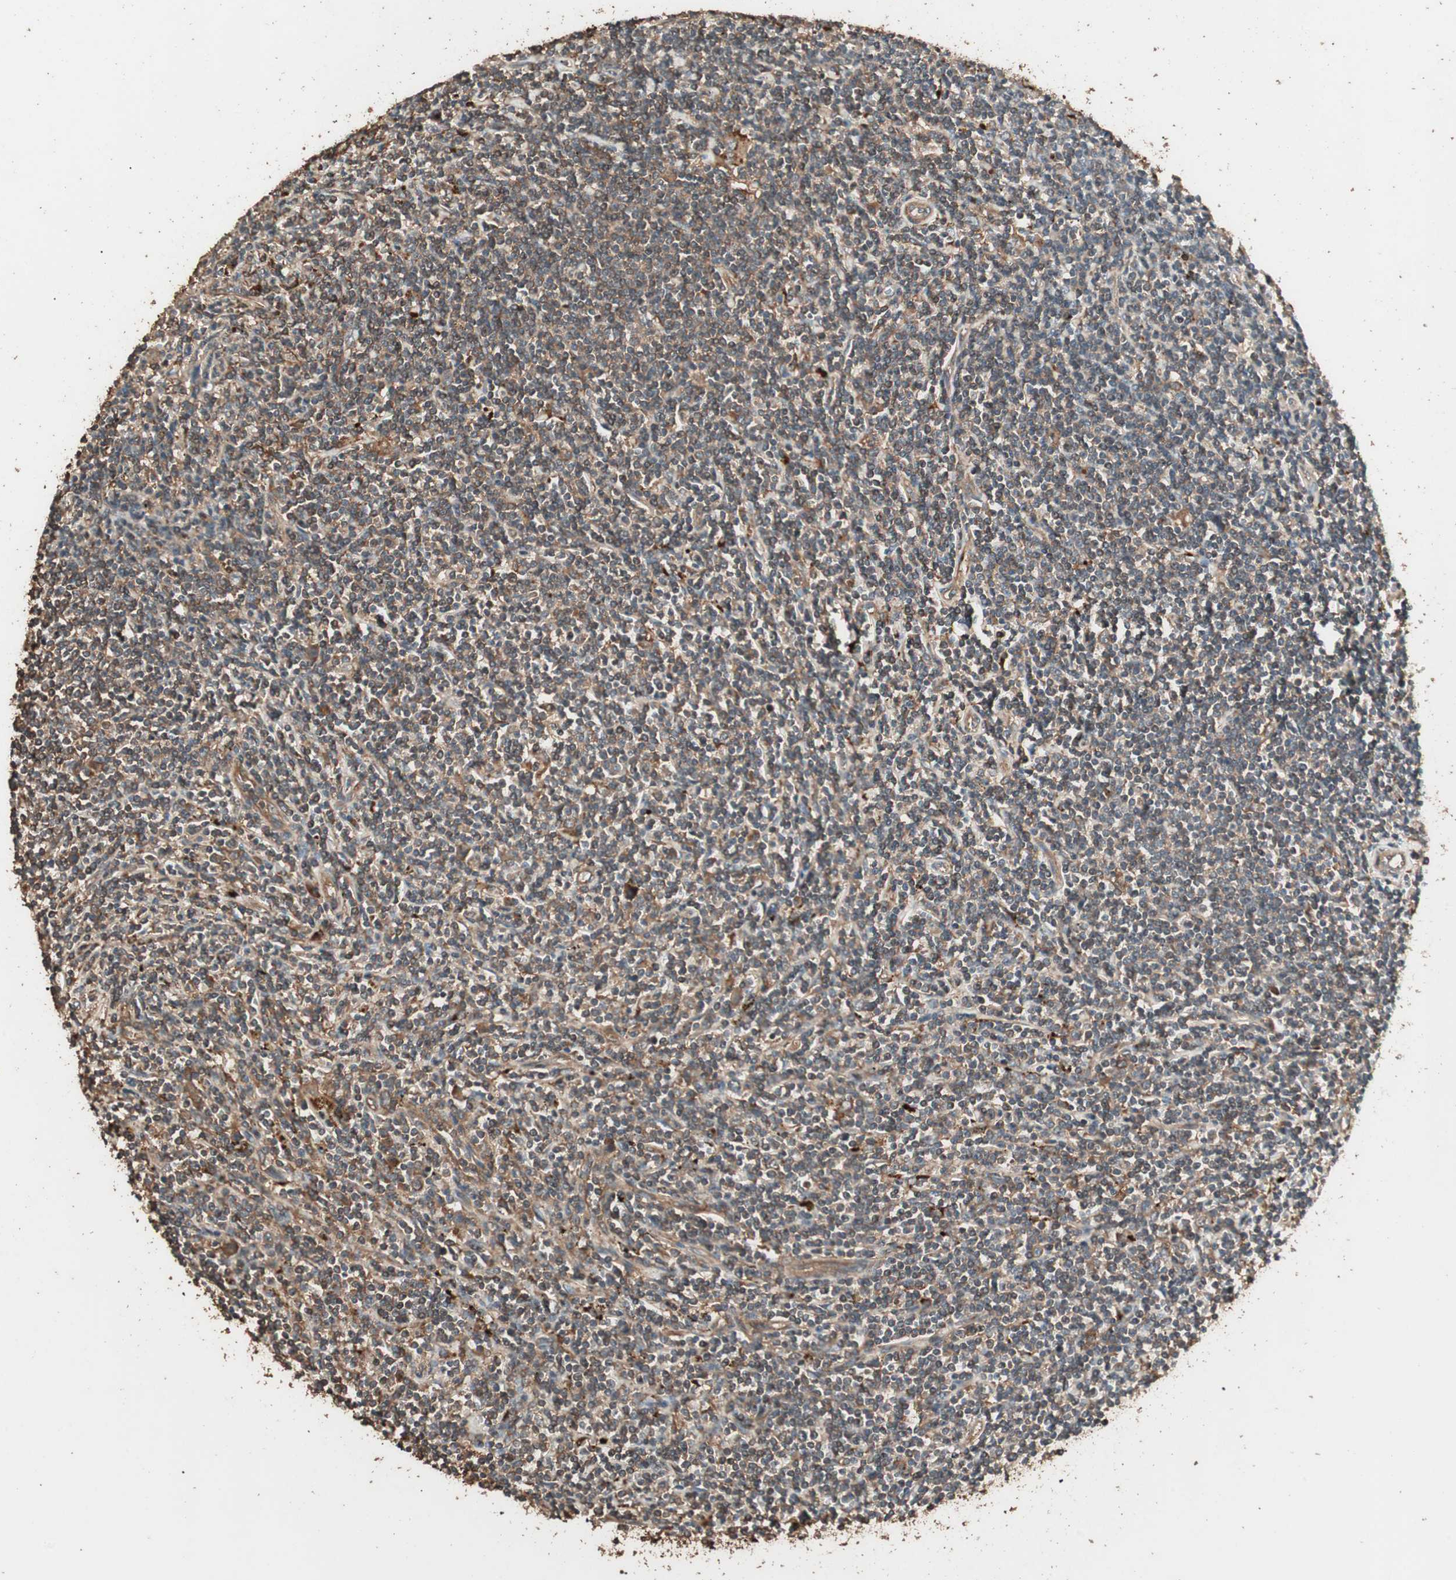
{"staining": {"intensity": "moderate", "quantity": "25%-75%", "location": "cytoplasmic/membranous"}, "tissue": "lymphoma", "cell_type": "Tumor cells", "image_type": "cancer", "snomed": [{"axis": "morphology", "description": "Malignant lymphoma, non-Hodgkin's type, Low grade"}, {"axis": "topography", "description": "Spleen"}], "caption": "This is an image of IHC staining of low-grade malignant lymphoma, non-Hodgkin's type, which shows moderate expression in the cytoplasmic/membranous of tumor cells.", "gene": "CCN4", "patient": {"sex": "male", "age": 76}}